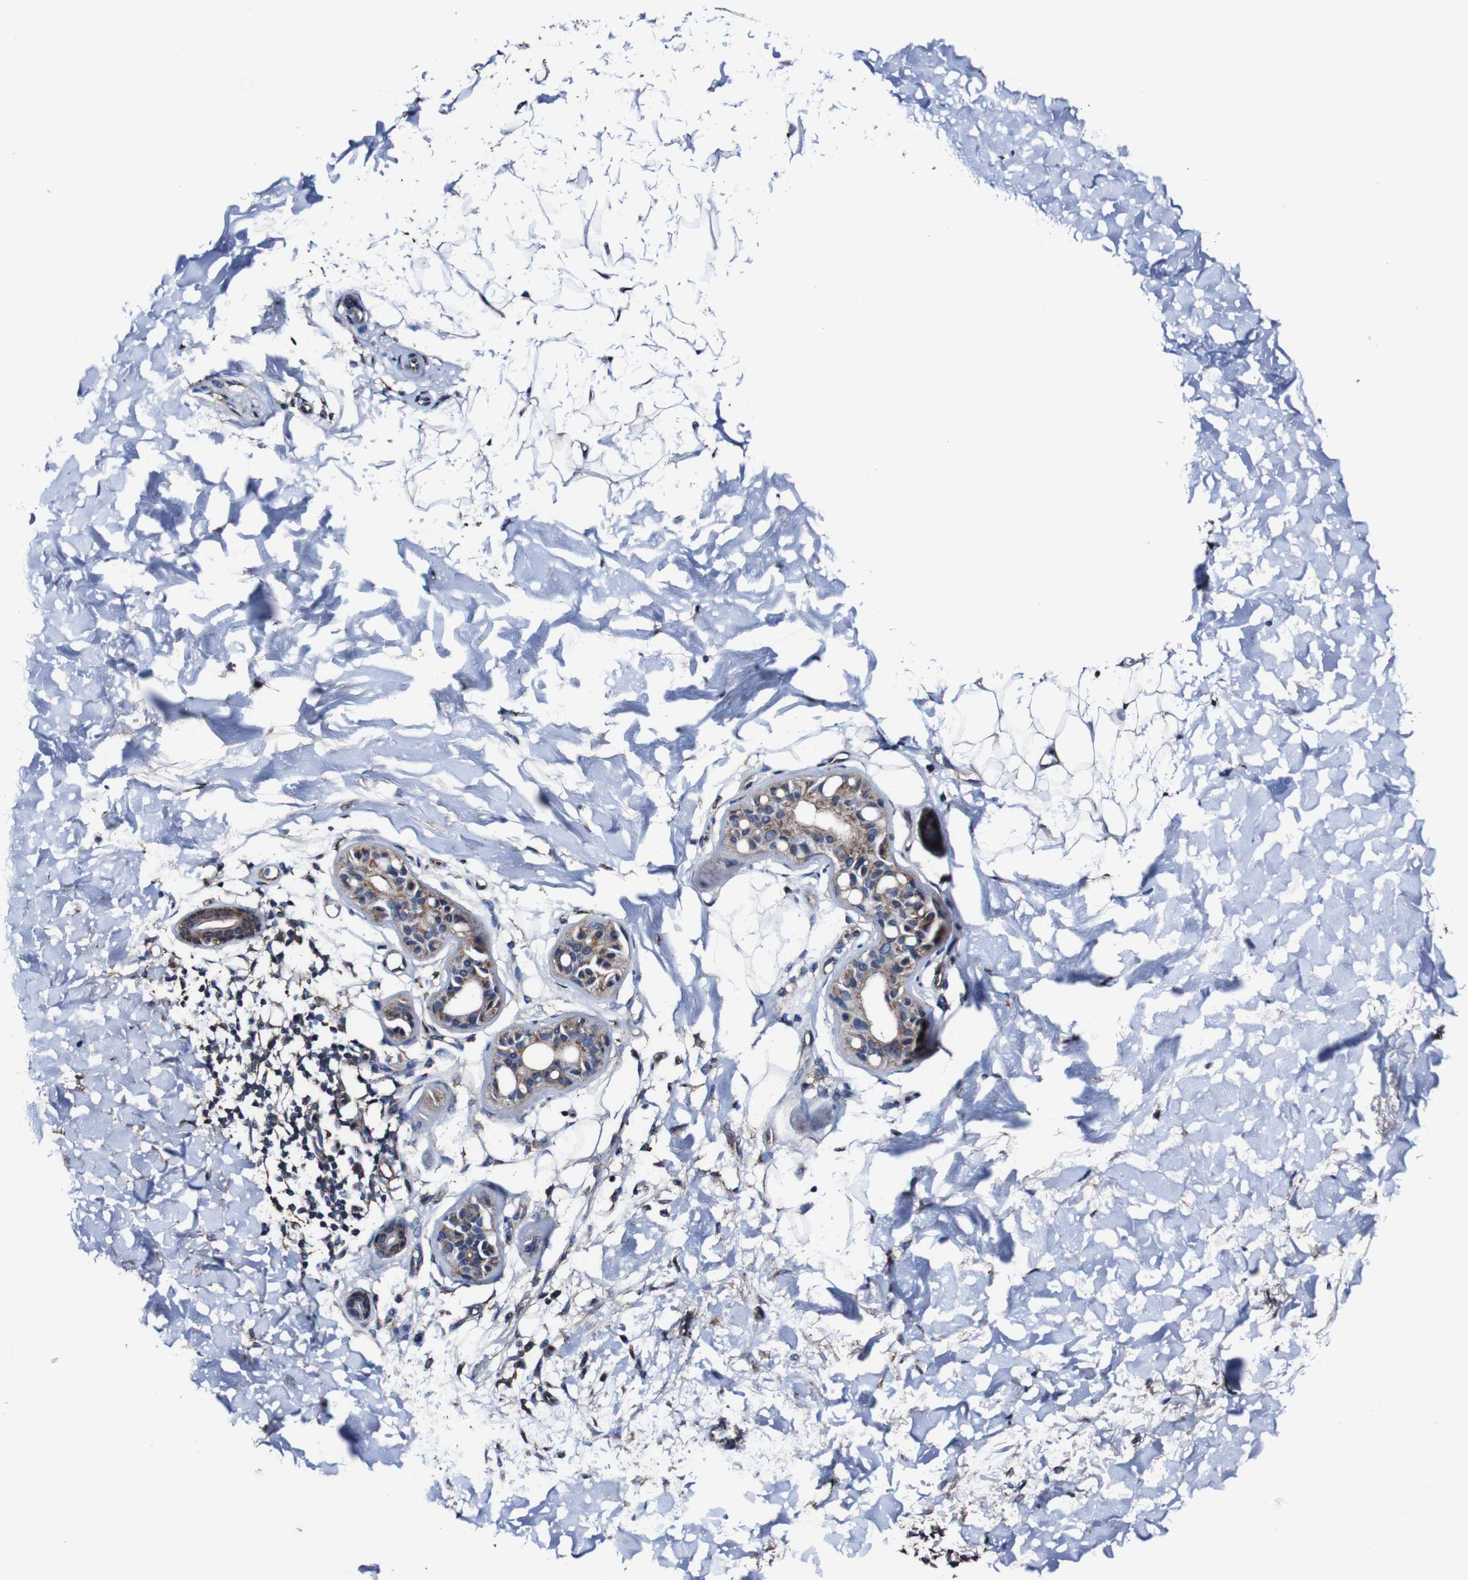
{"staining": {"intensity": "moderate", "quantity": ">75%", "location": "cytoplasmic/membranous"}, "tissue": "skin cancer", "cell_type": "Tumor cells", "image_type": "cancer", "snomed": [{"axis": "morphology", "description": "Basal cell carcinoma"}, {"axis": "topography", "description": "Skin"}], "caption": "Immunohistochemistry micrograph of basal cell carcinoma (skin) stained for a protein (brown), which displays medium levels of moderate cytoplasmic/membranous staining in about >75% of tumor cells.", "gene": "CSF1R", "patient": {"sex": "female", "age": 58}}